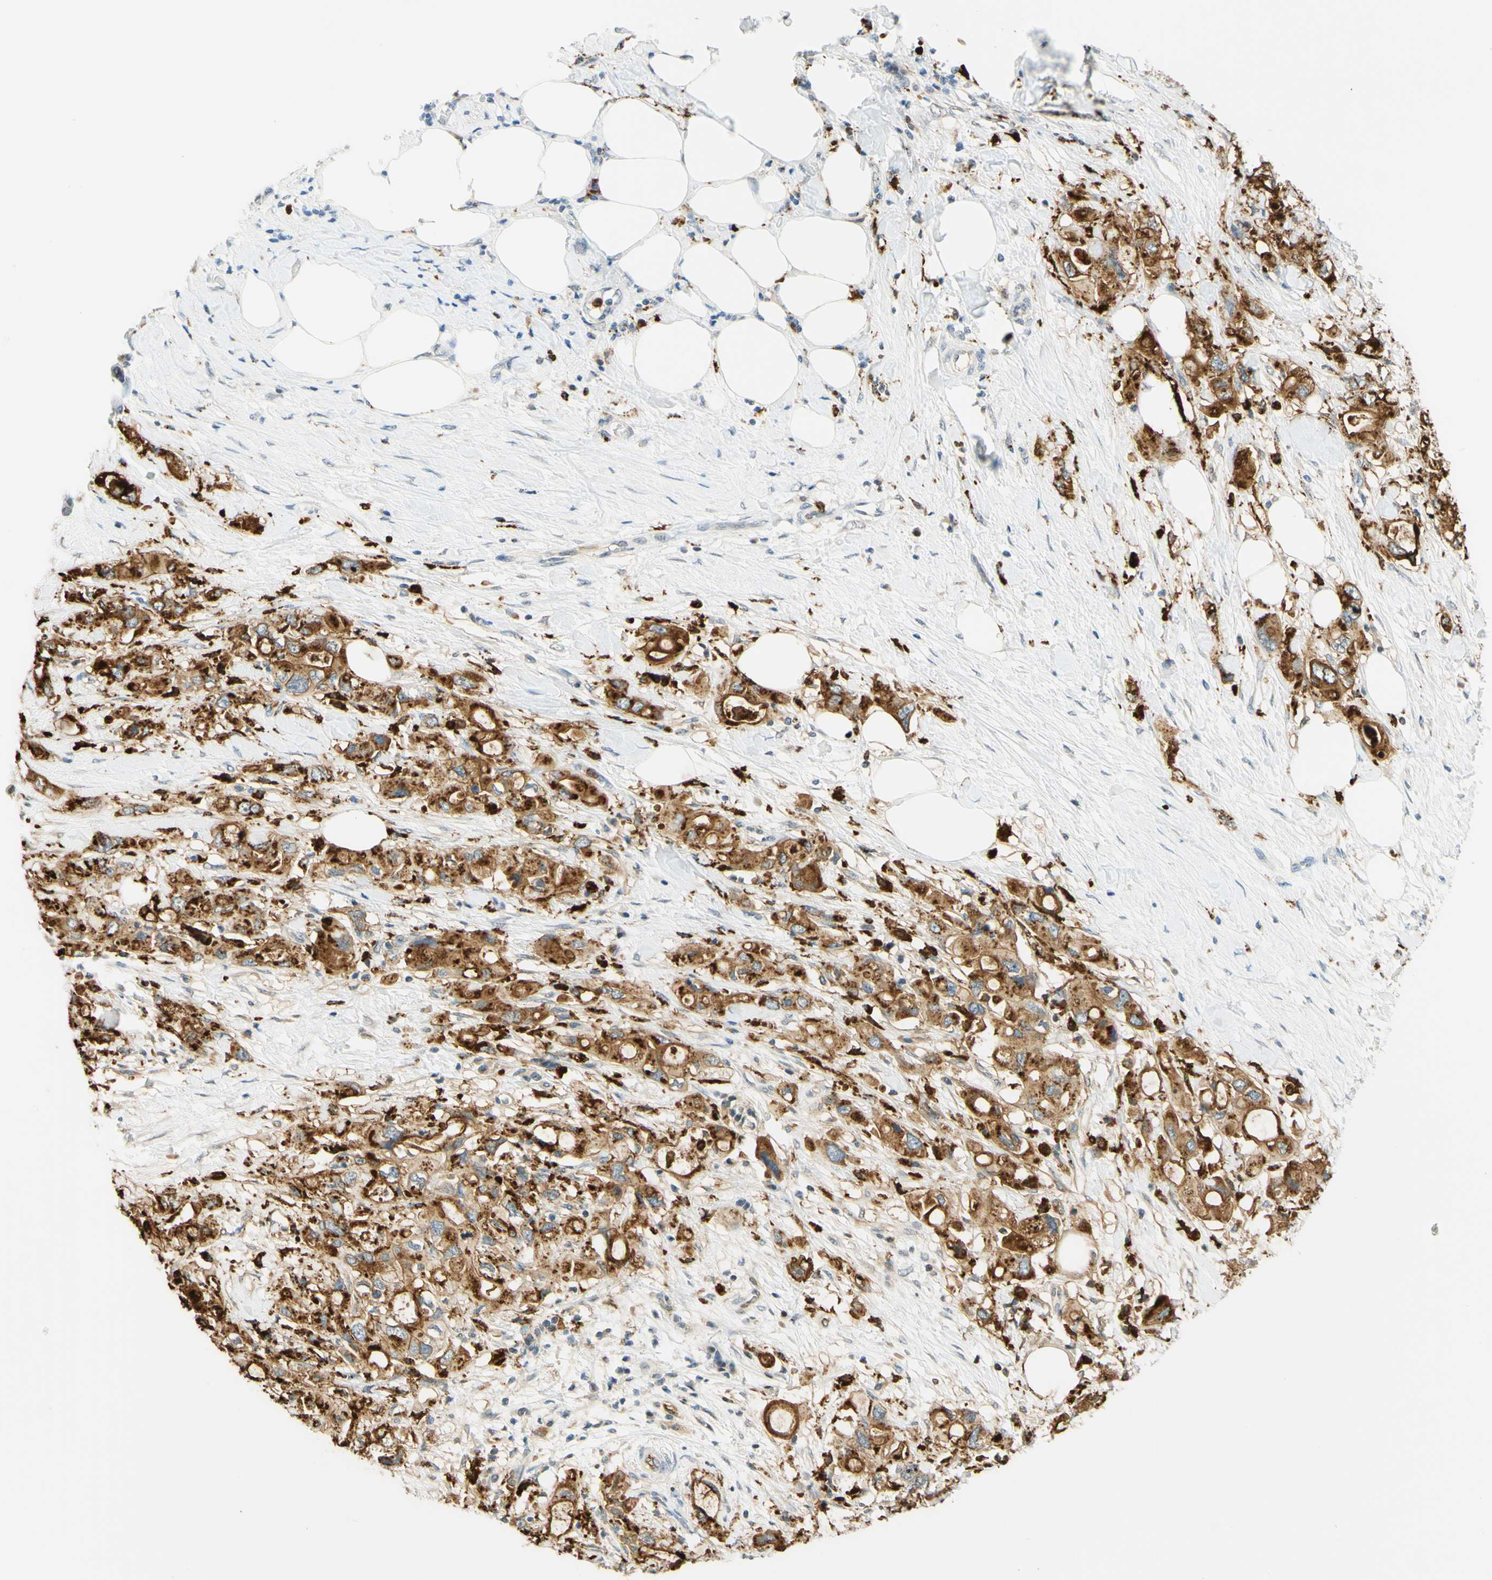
{"staining": {"intensity": "strong", "quantity": ">75%", "location": "cytoplasmic/membranous"}, "tissue": "pancreatic cancer", "cell_type": "Tumor cells", "image_type": "cancer", "snomed": [{"axis": "morphology", "description": "Adenocarcinoma, NOS"}, {"axis": "topography", "description": "Pancreas"}], "caption": "Strong cytoplasmic/membranous protein positivity is appreciated in about >75% of tumor cells in pancreatic cancer (adenocarcinoma).", "gene": "TREM2", "patient": {"sex": "female", "age": 56}}